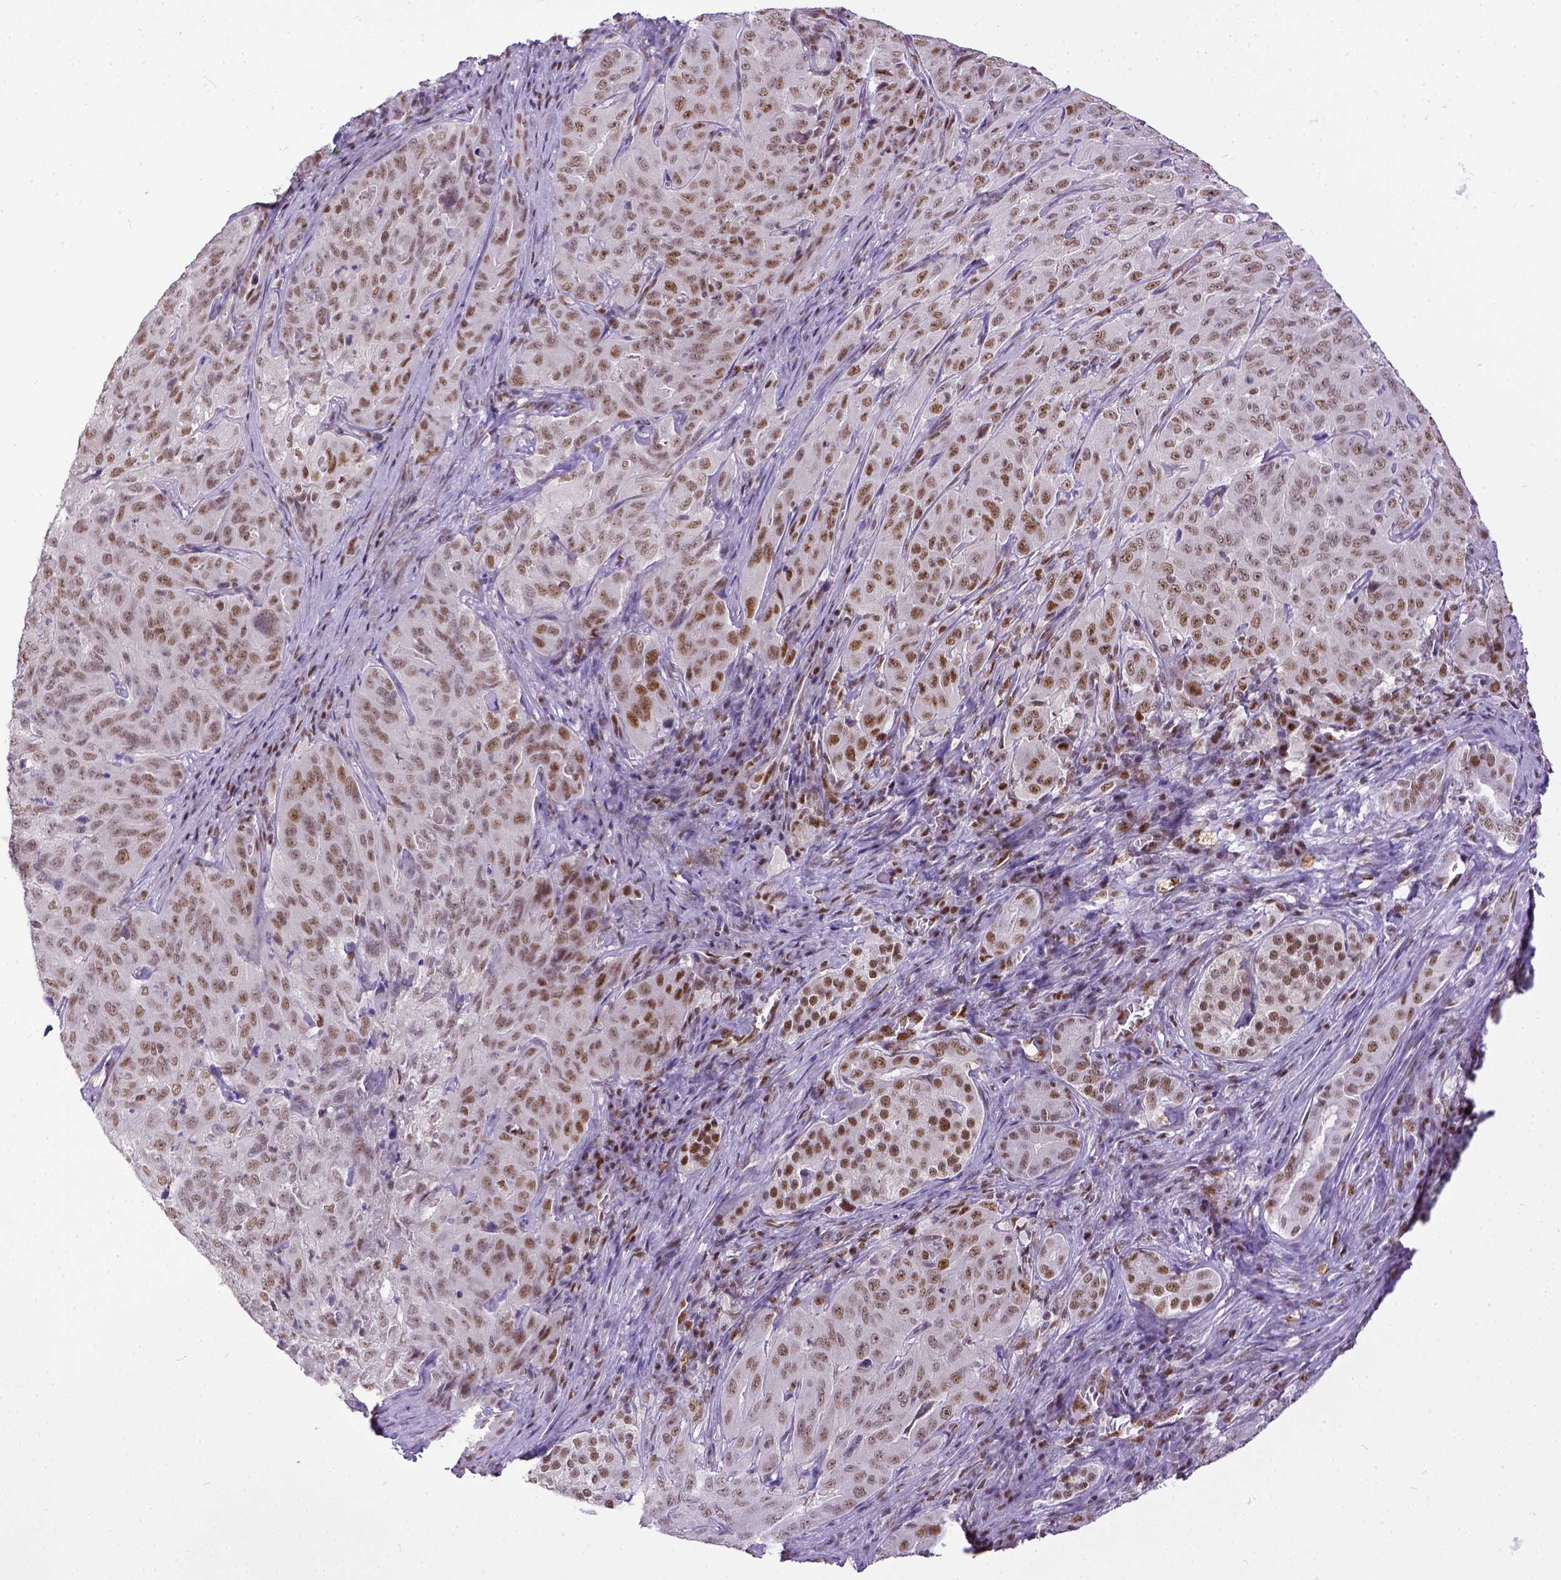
{"staining": {"intensity": "moderate", "quantity": ">75%", "location": "nuclear"}, "tissue": "pancreatic cancer", "cell_type": "Tumor cells", "image_type": "cancer", "snomed": [{"axis": "morphology", "description": "Adenocarcinoma, NOS"}, {"axis": "topography", "description": "Pancreas"}], "caption": "IHC staining of pancreatic adenocarcinoma, which exhibits medium levels of moderate nuclear expression in about >75% of tumor cells indicating moderate nuclear protein positivity. The staining was performed using DAB (3,3'-diaminobenzidine) (brown) for protein detection and nuclei were counterstained in hematoxylin (blue).", "gene": "ERCC1", "patient": {"sex": "male", "age": 63}}